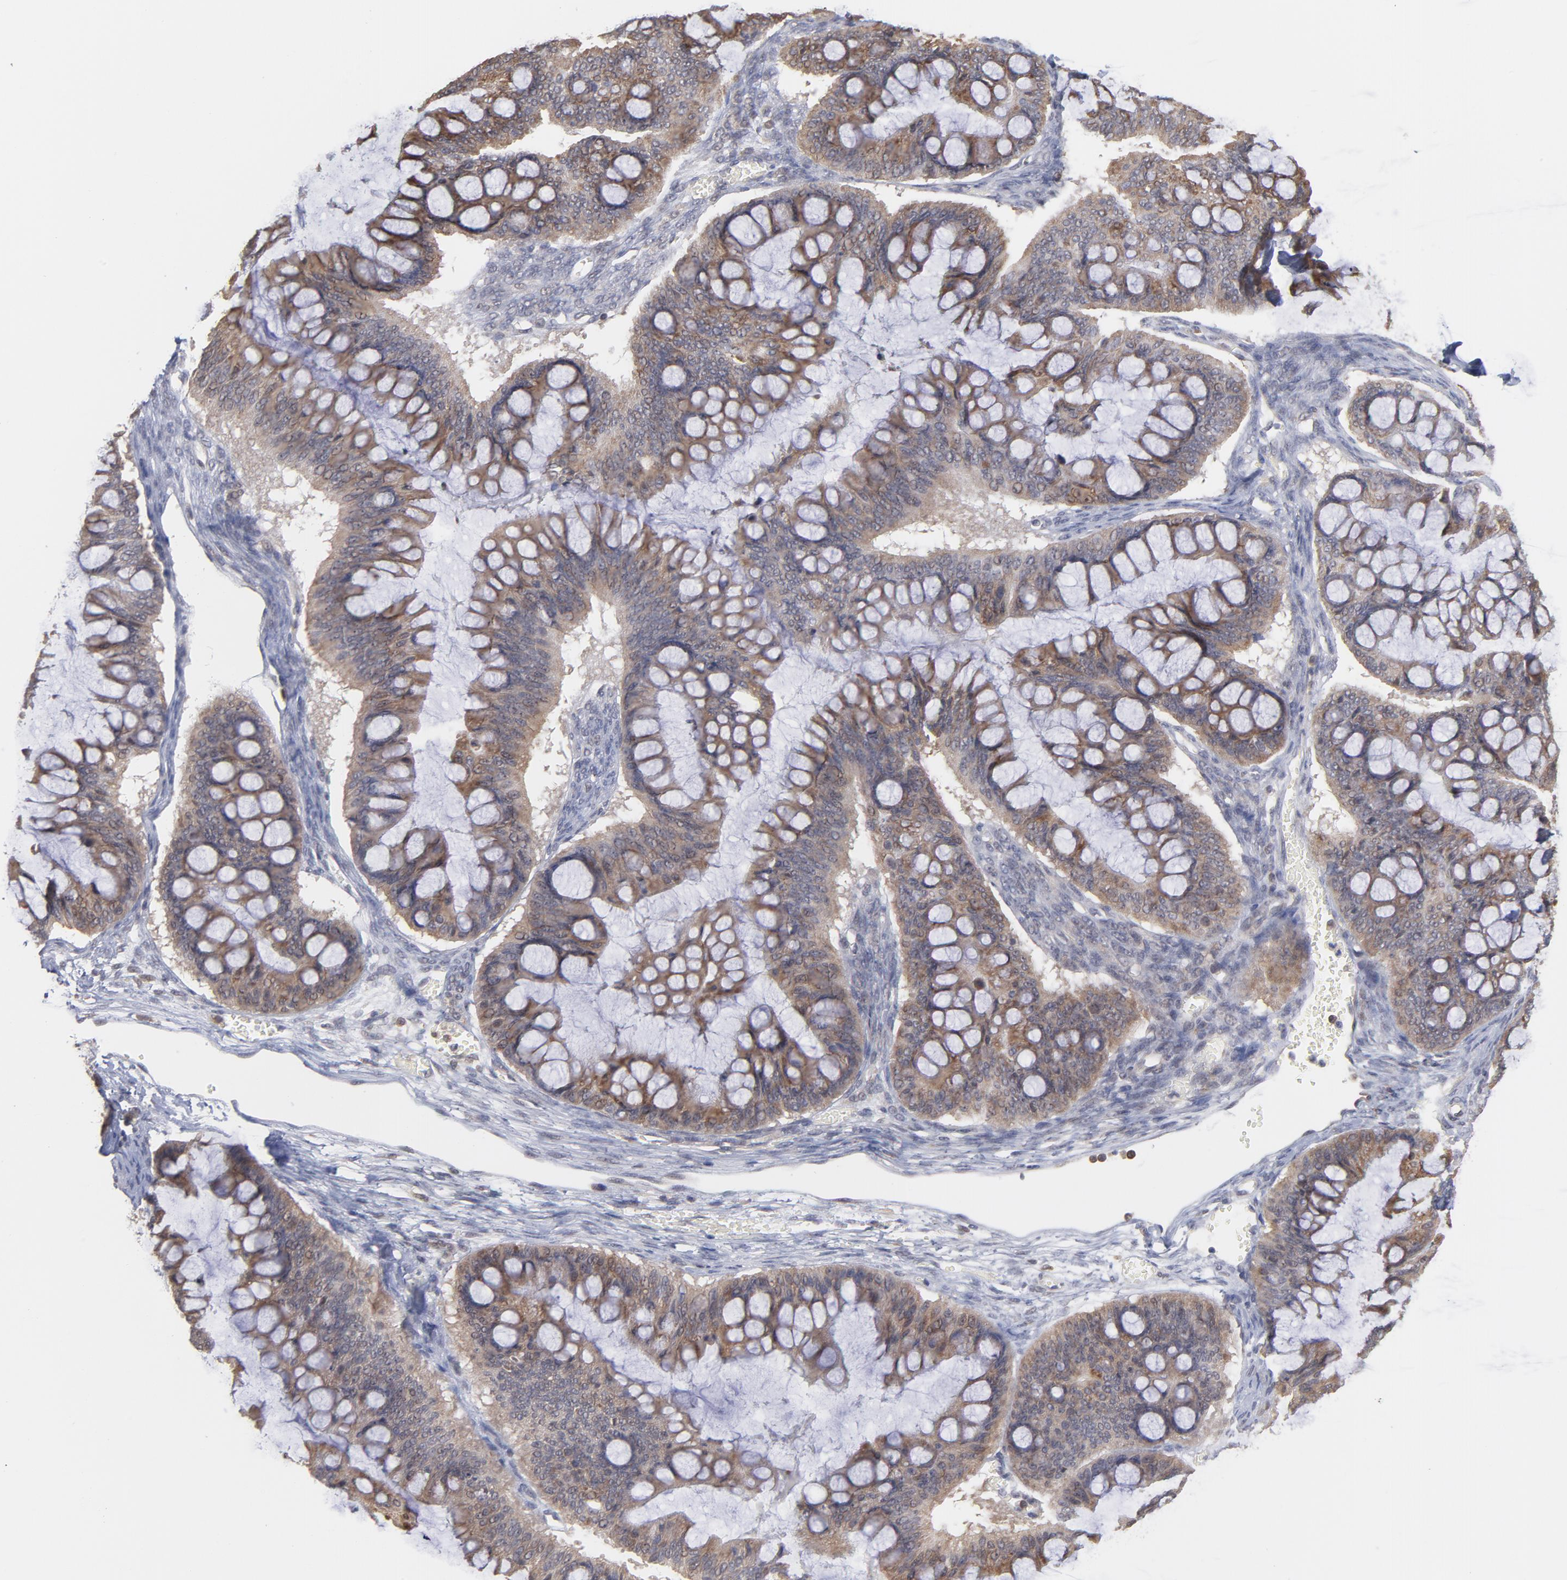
{"staining": {"intensity": "weak", "quantity": ">75%", "location": "cytoplasmic/membranous"}, "tissue": "ovarian cancer", "cell_type": "Tumor cells", "image_type": "cancer", "snomed": [{"axis": "morphology", "description": "Cystadenocarcinoma, mucinous, NOS"}, {"axis": "topography", "description": "Ovary"}], "caption": "Approximately >75% of tumor cells in human mucinous cystadenocarcinoma (ovarian) show weak cytoplasmic/membranous protein expression as visualized by brown immunohistochemical staining.", "gene": "OAS1", "patient": {"sex": "female", "age": 73}}